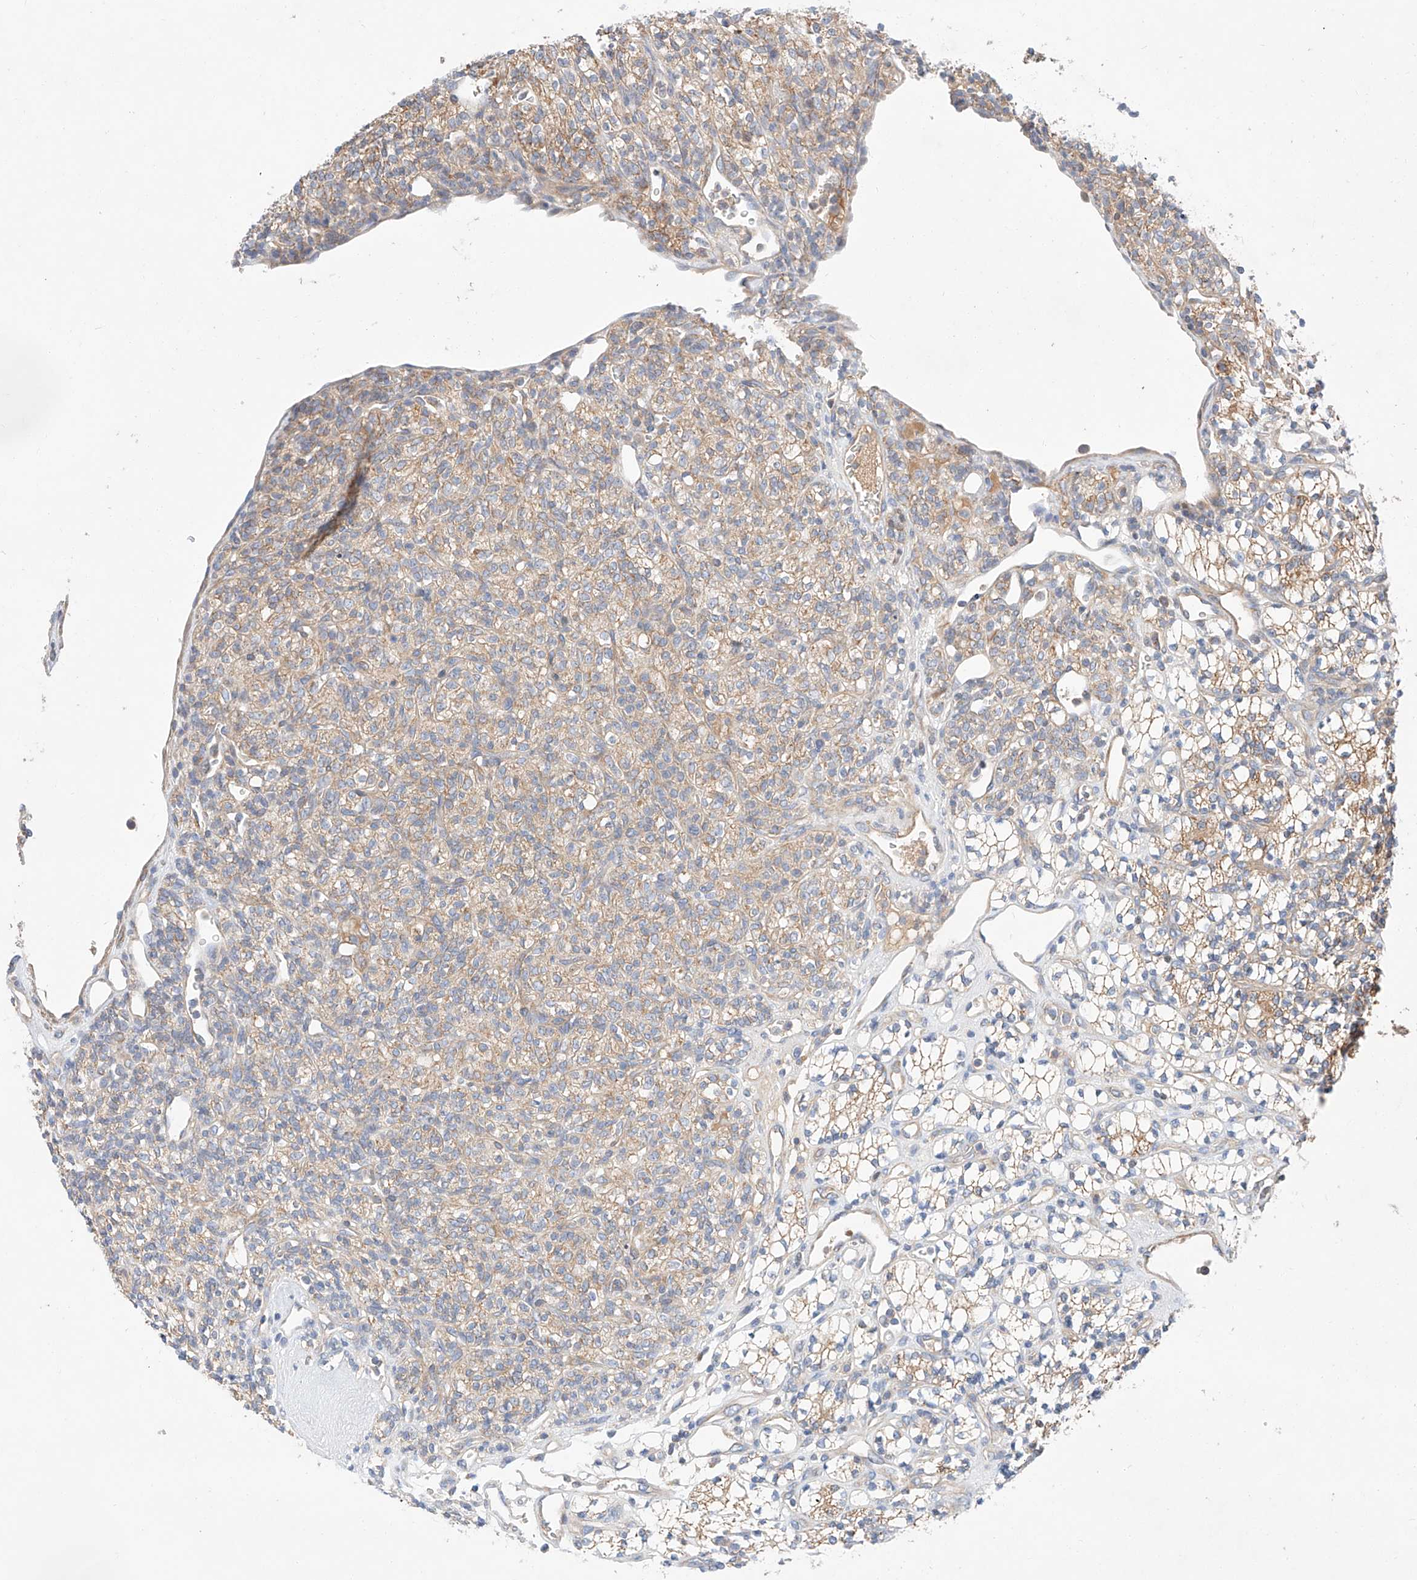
{"staining": {"intensity": "moderate", "quantity": "25%-75%", "location": "cytoplasmic/membranous"}, "tissue": "renal cancer", "cell_type": "Tumor cells", "image_type": "cancer", "snomed": [{"axis": "morphology", "description": "Adenocarcinoma, NOS"}, {"axis": "topography", "description": "Kidney"}], "caption": "Protein expression analysis of human renal cancer reveals moderate cytoplasmic/membranous positivity in approximately 25%-75% of tumor cells. (DAB (3,3'-diaminobenzidine) IHC with brightfield microscopy, high magnification).", "gene": "C6orf118", "patient": {"sex": "male", "age": 77}}